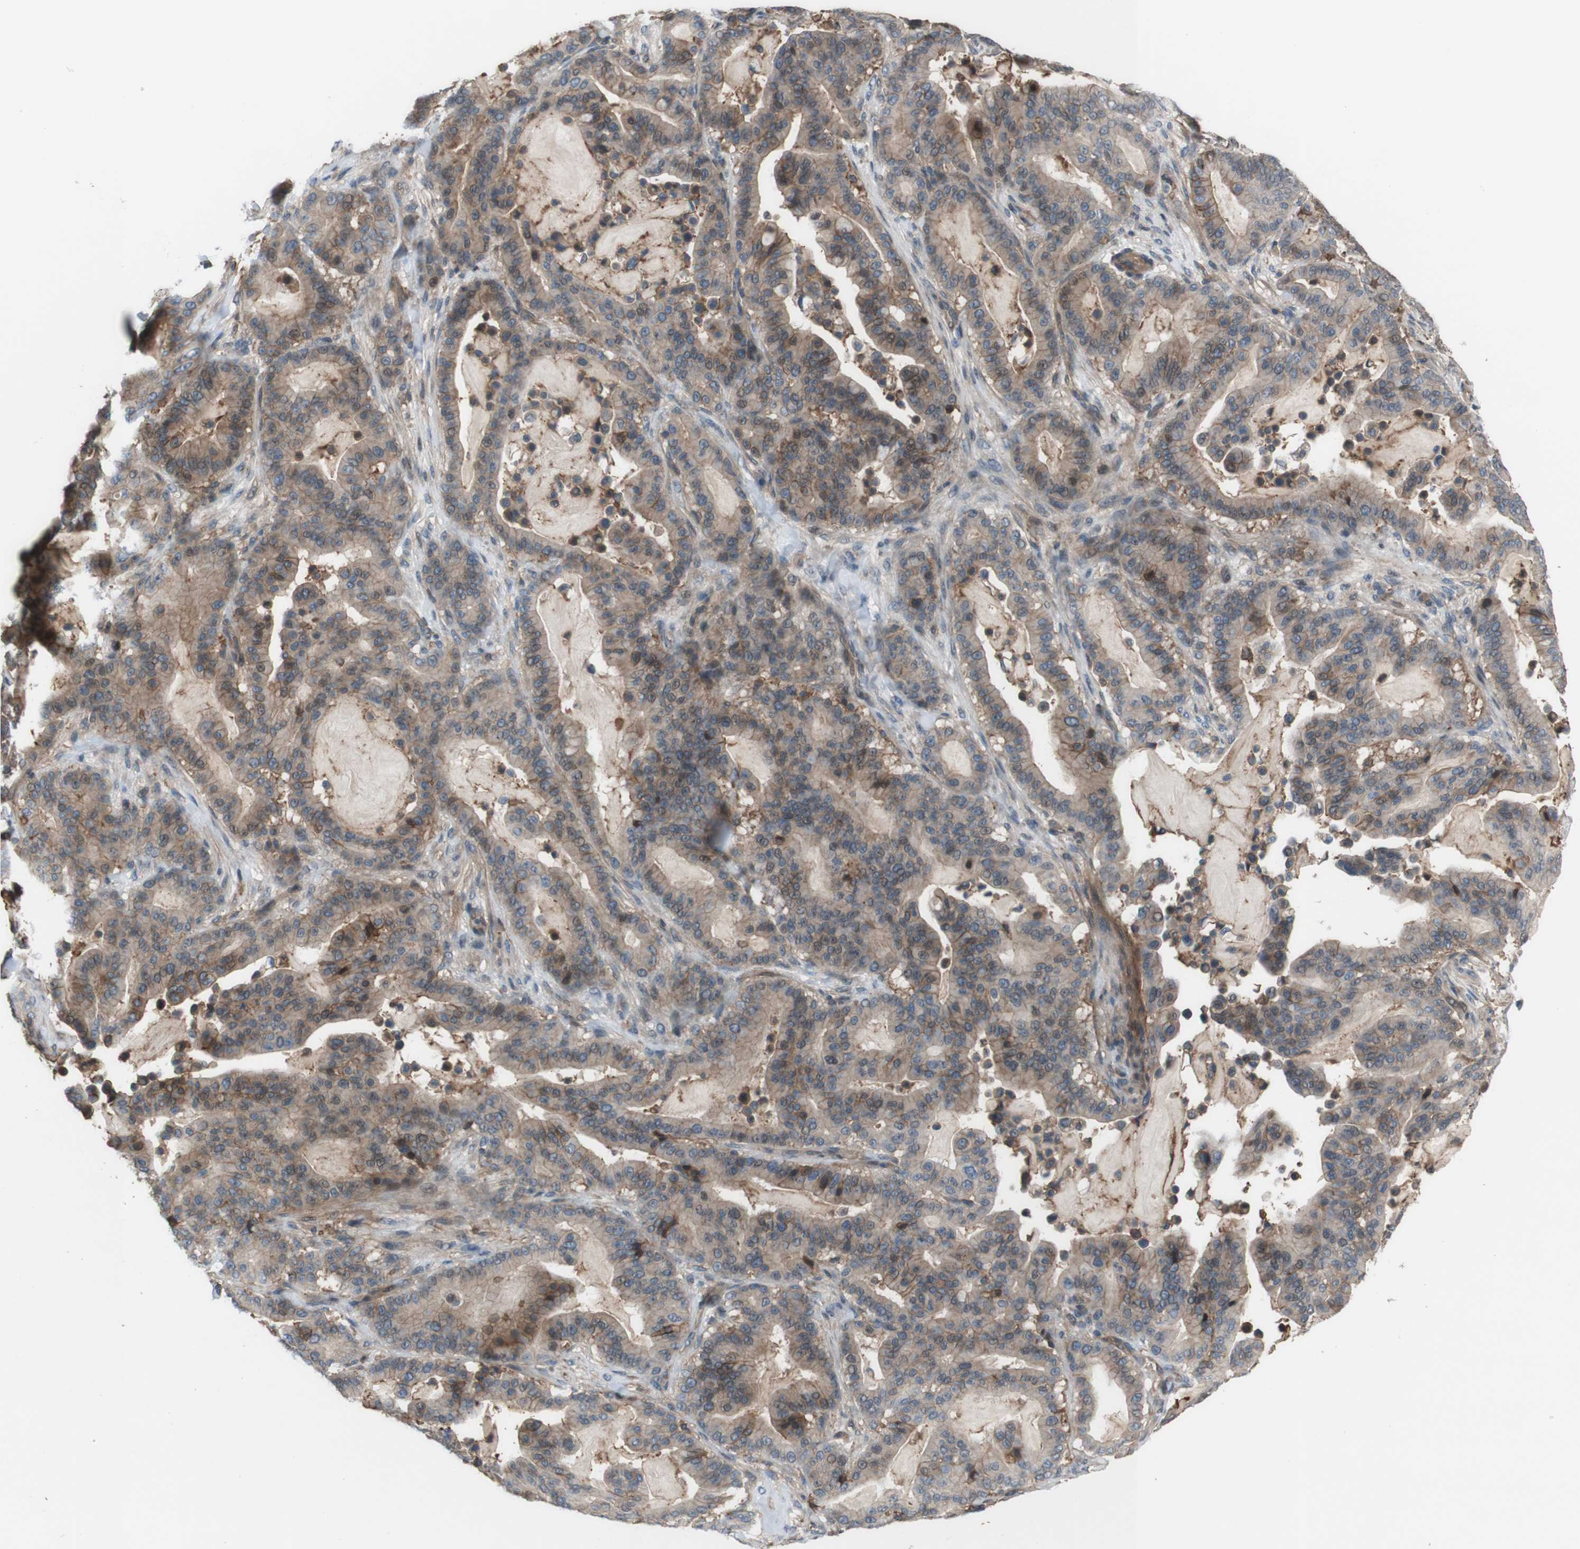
{"staining": {"intensity": "weak", "quantity": "25%-75%", "location": "cytoplasmic/membranous"}, "tissue": "pancreatic cancer", "cell_type": "Tumor cells", "image_type": "cancer", "snomed": [{"axis": "morphology", "description": "Adenocarcinoma, NOS"}, {"axis": "topography", "description": "Pancreas"}], "caption": "A high-resolution image shows IHC staining of pancreatic cancer (adenocarcinoma), which reveals weak cytoplasmic/membranous positivity in approximately 25%-75% of tumor cells. The staining is performed using DAB brown chromogen to label protein expression. The nuclei are counter-stained blue using hematoxylin.", "gene": "ATP2B1", "patient": {"sex": "male", "age": 63}}